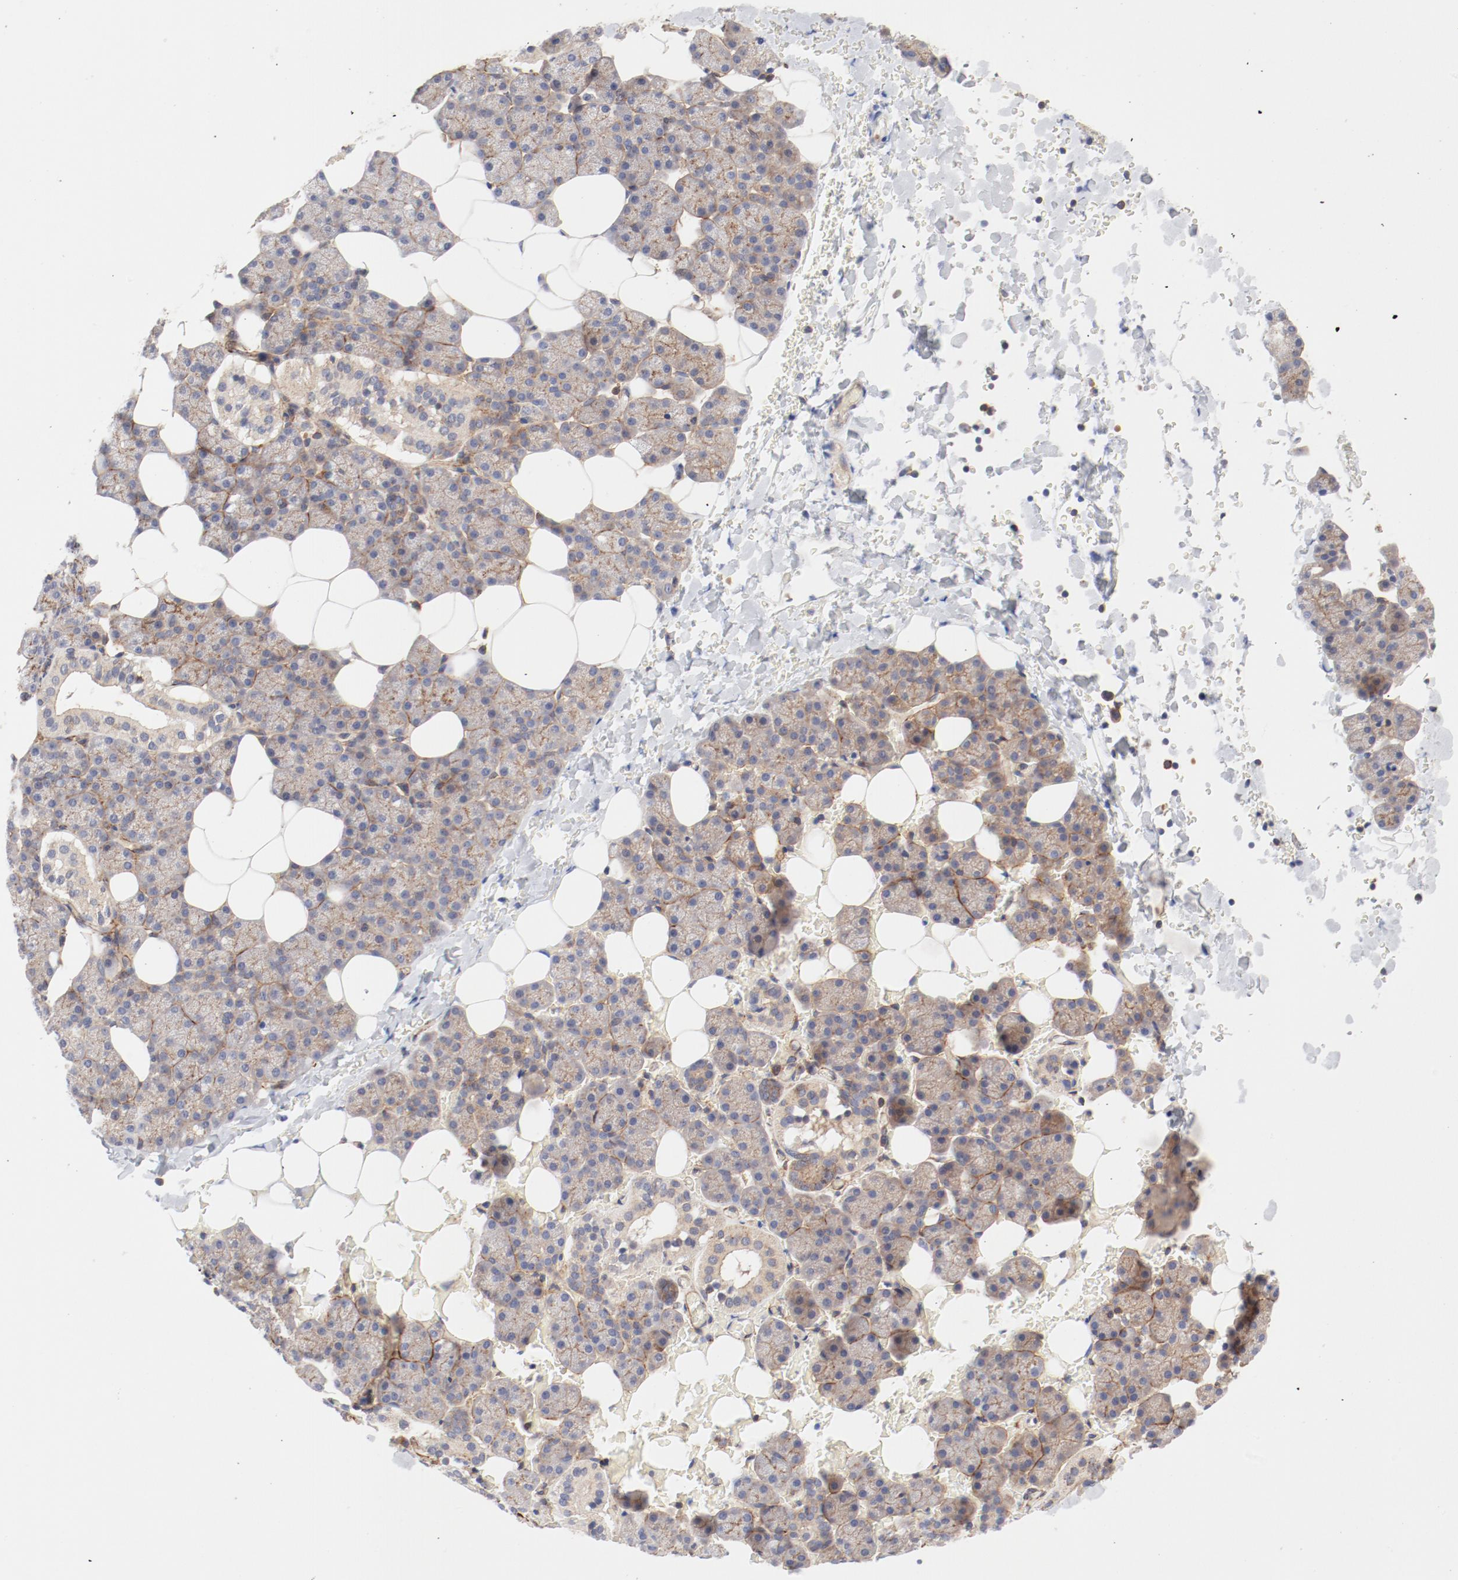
{"staining": {"intensity": "weak", "quantity": ">75%", "location": "cytoplasmic/membranous"}, "tissue": "salivary gland", "cell_type": "Glandular cells", "image_type": "normal", "snomed": [{"axis": "morphology", "description": "Normal tissue, NOS"}, {"axis": "topography", "description": "Lymph node"}, {"axis": "topography", "description": "Salivary gland"}], "caption": "Unremarkable salivary gland reveals weak cytoplasmic/membranous staining in about >75% of glandular cells, visualized by immunohistochemistry. (DAB = brown stain, brightfield microscopy at high magnification).", "gene": "AP2A1", "patient": {"sex": "male", "age": 8}}